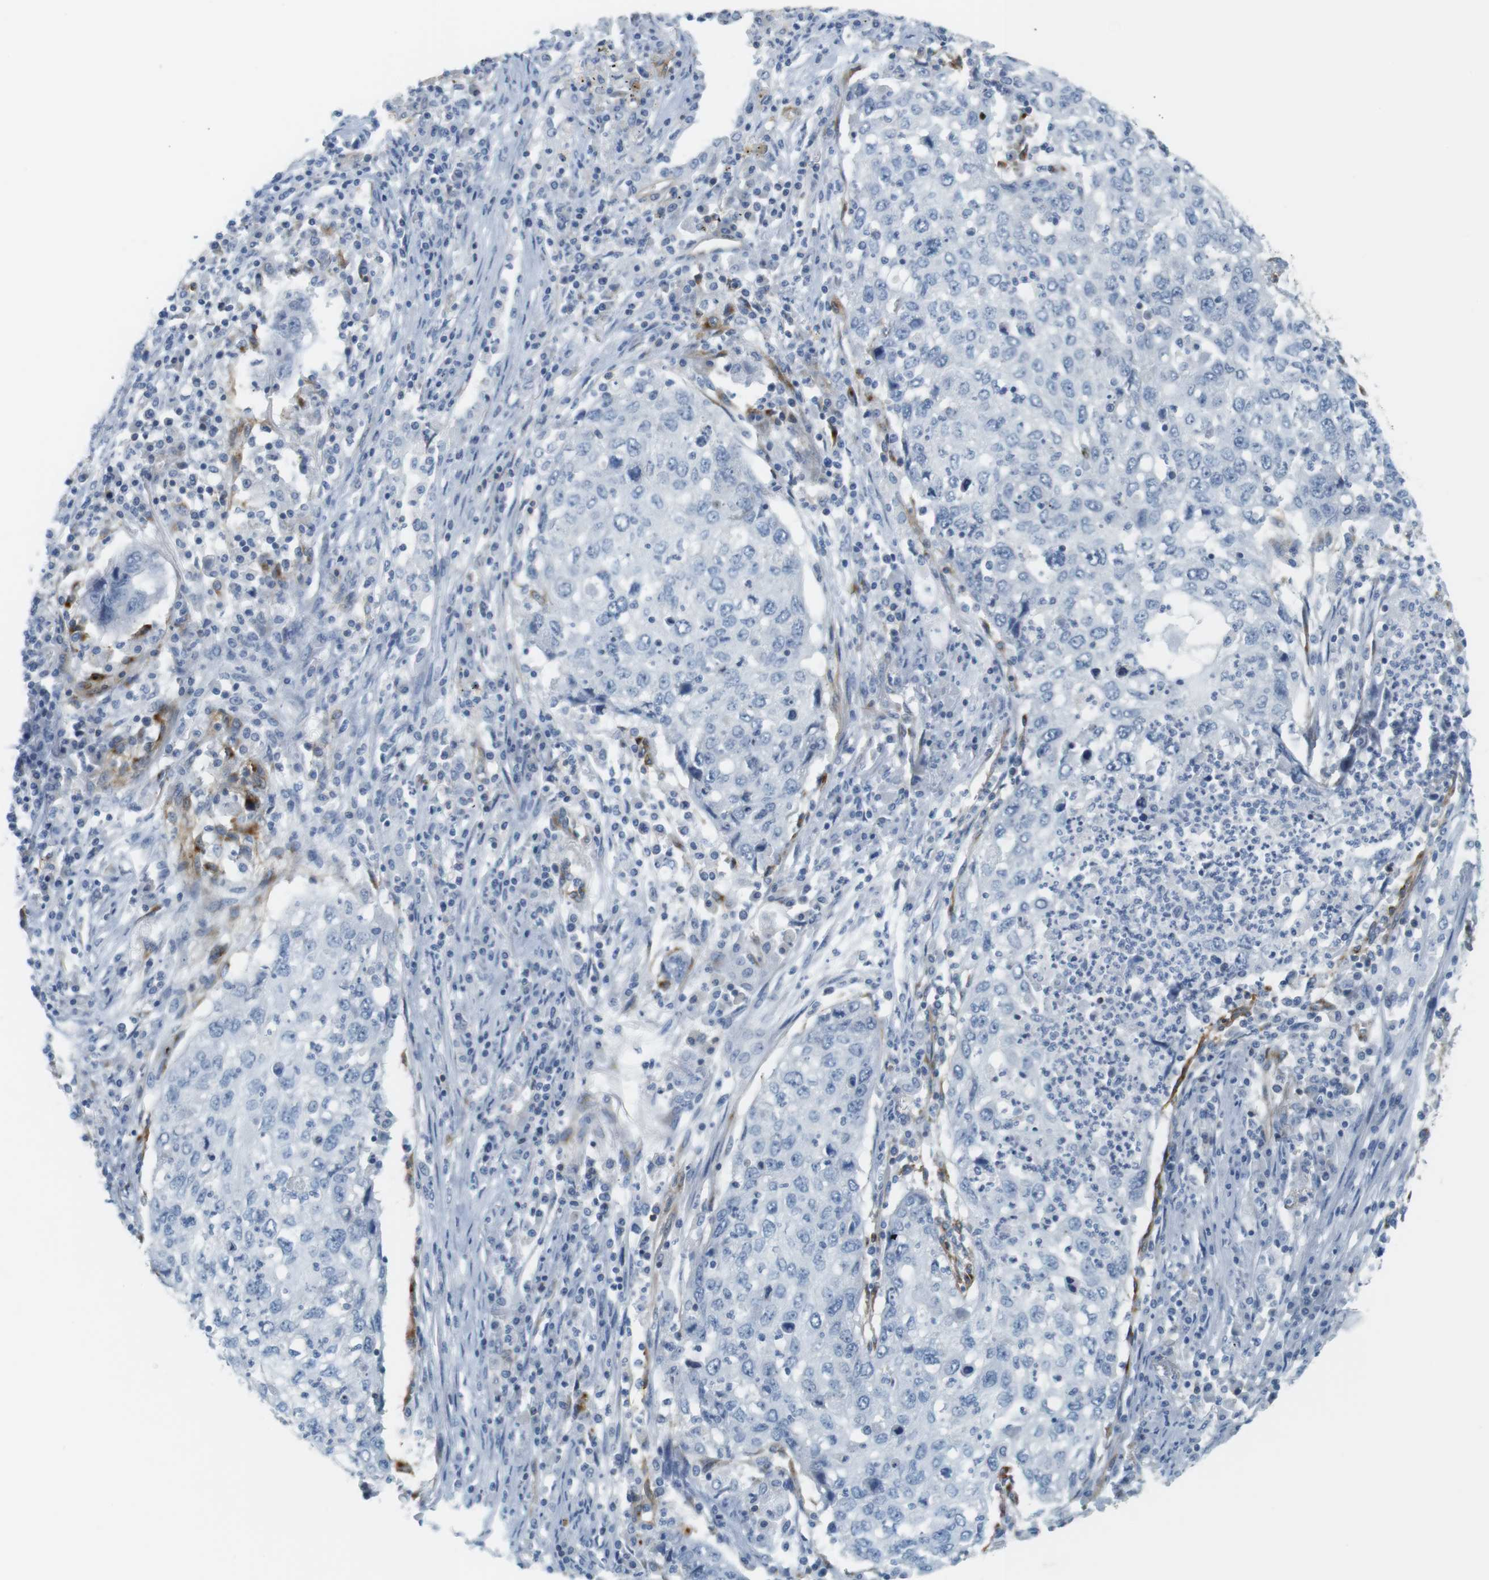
{"staining": {"intensity": "negative", "quantity": "none", "location": "none"}, "tissue": "lung cancer", "cell_type": "Tumor cells", "image_type": "cancer", "snomed": [{"axis": "morphology", "description": "Squamous cell carcinoma, NOS"}, {"axis": "topography", "description": "Lung"}], "caption": "The histopathology image demonstrates no significant staining in tumor cells of squamous cell carcinoma (lung). (Stains: DAB immunohistochemistry (IHC) with hematoxylin counter stain, Microscopy: brightfield microscopy at high magnification).", "gene": "F2R", "patient": {"sex": "female", "age": 63}}